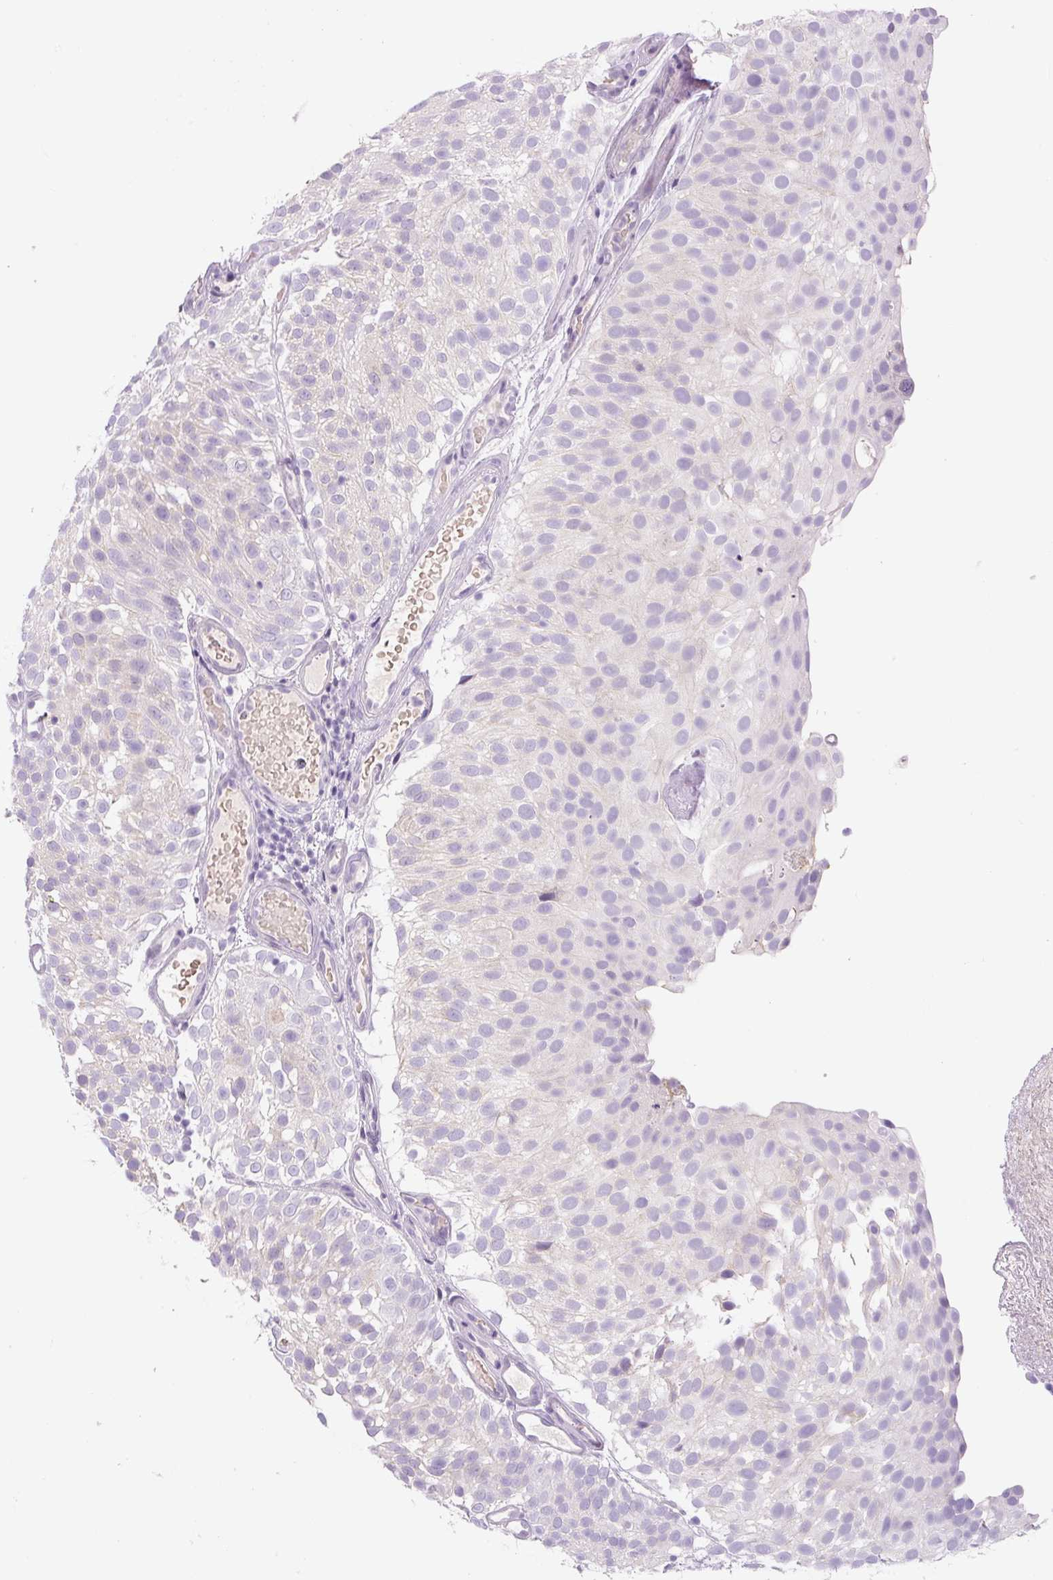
{"staining": {"intensity": "negative", "quantity": "none", "location": "none"}, "tissue": "urothelial cancer", "cell_type": "Tumor cells", "image_type": "cancer", "snomed": [{"axis": "morphology", "description": "Urothelial carcinoma, Low grade"}, {"axis": "topography", "description": "Urinary bladder"}], "caption": "This is an immunohistochemistry micrograph of human urothelial carcinoma (low-grade). There is no expression in tumor cells.", "gene": "YIF1B", "patient": {"sex": "male", "age": 78}}